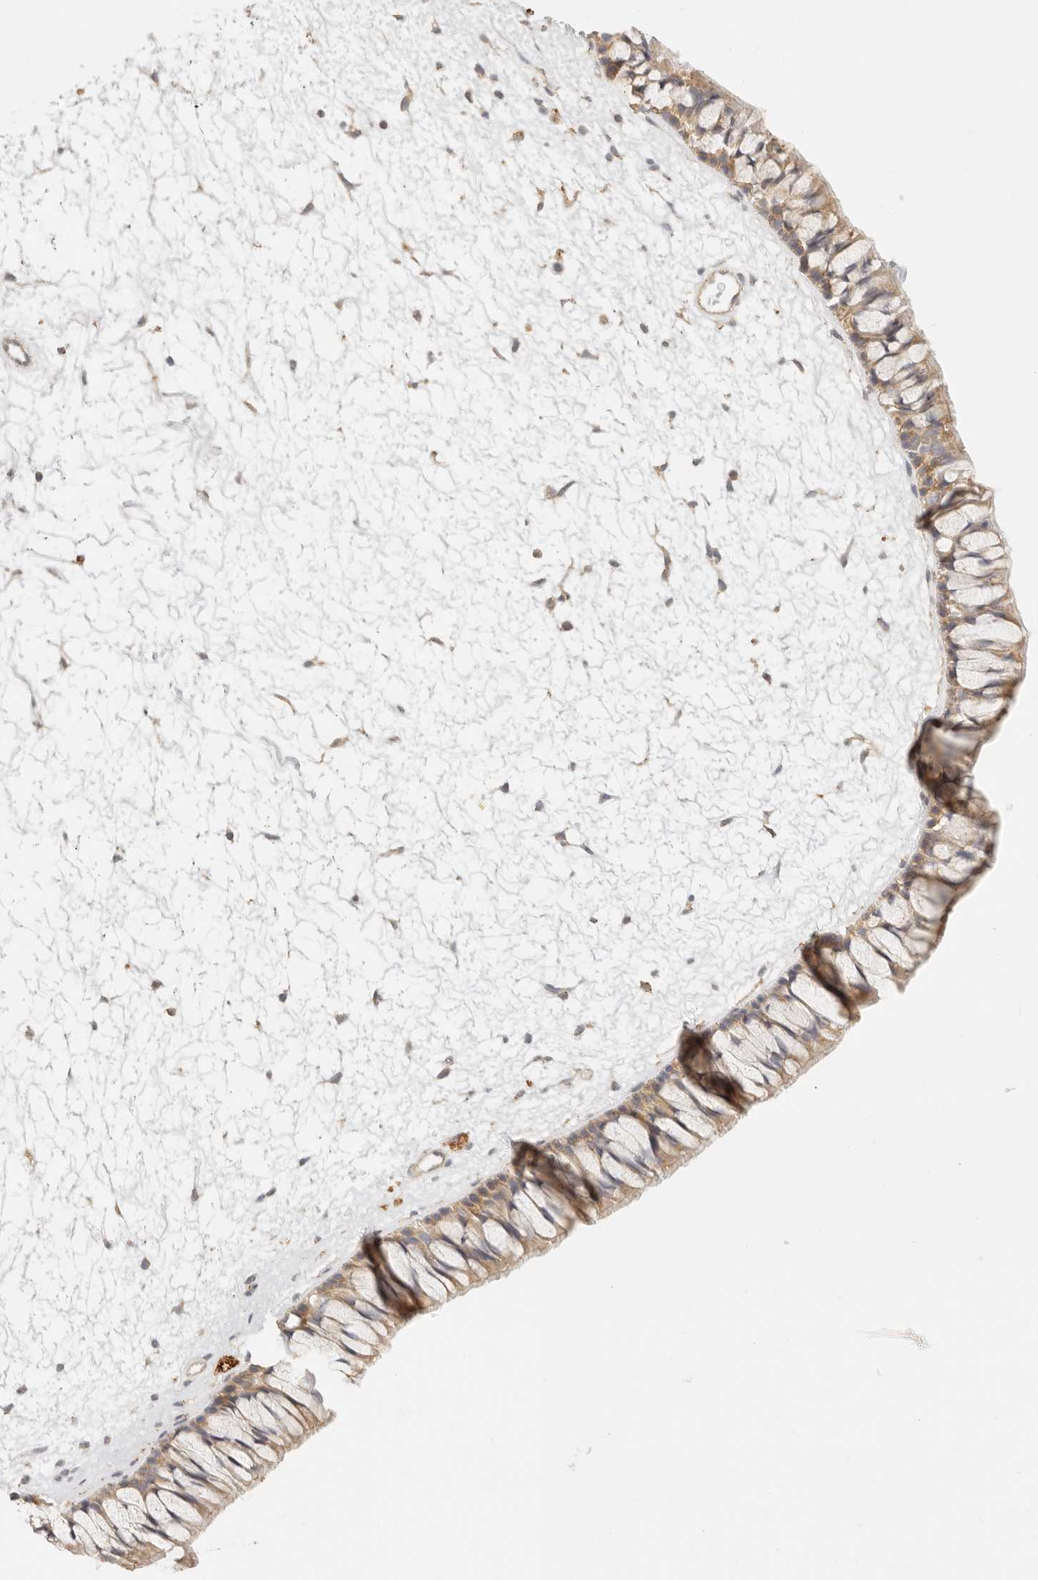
{"staining": {"intensity": "weak", "quantity": ">75%", "location": "cytoplasmic/membranous"}, "tissue": "nasopharynx", "cell_type": "Respiratory epithelial cells", "image_type": "normal", "snomed": [{"axis": "morphology", "description": "Normal tissue, NOS"}, {"axis": "topography", "description": "Nasopharynx"}], "caption": "A low amount of weak cytoplasmic/membranous expression is present in about >75% of respiratory epithelial cells in unremarkable nasopharynx.", "gene": "CNMD", "patient": {"sex": "male", "age": 64}}